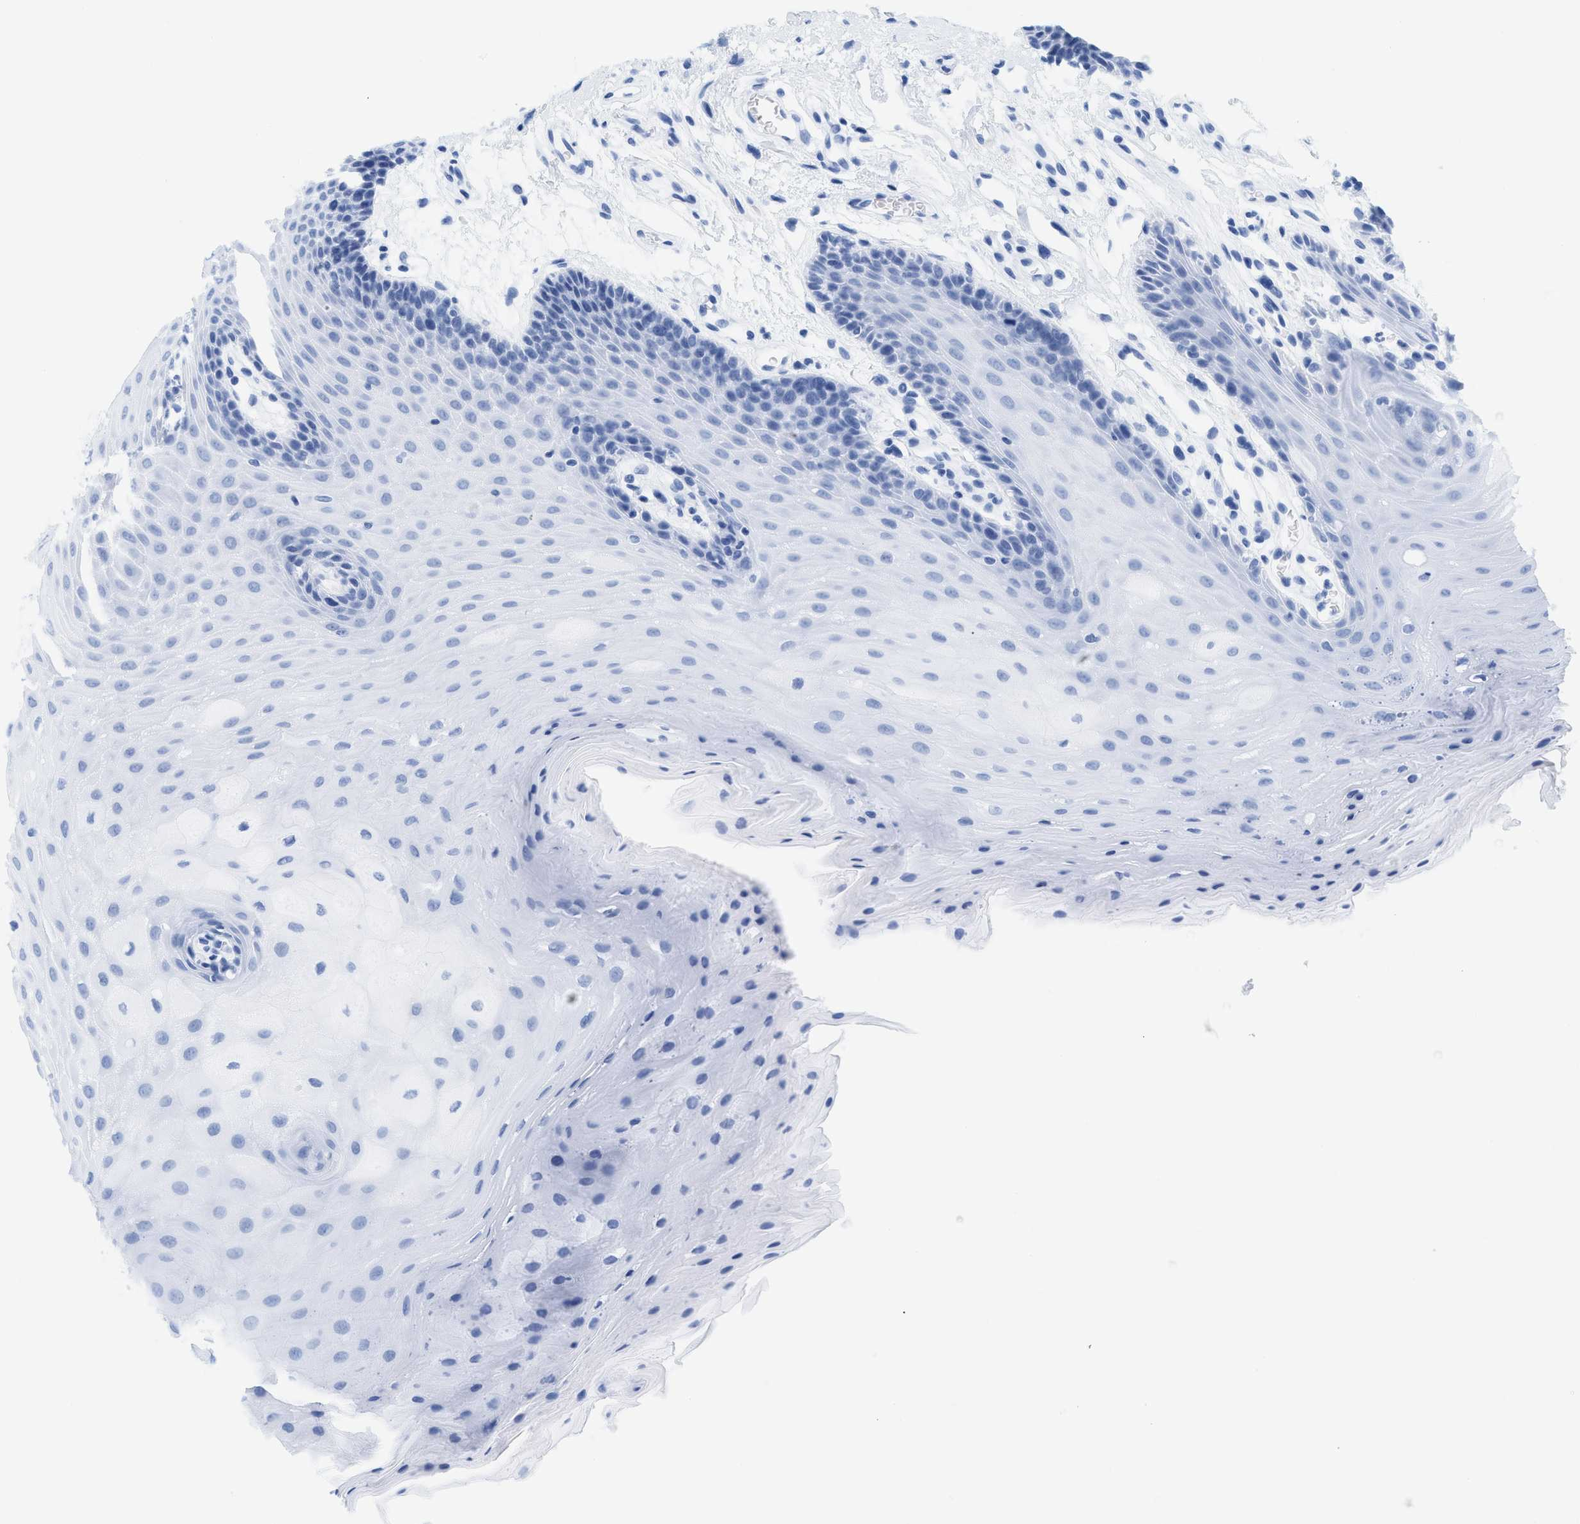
{"staining": {"intensity": "negative", "quantity": "none", "location": "none"}, "tissue": "oral mucosa", "cell_type": "Squamous epithelial cells", "image_type": "normal", "snomed": [{"axis": "morphology", "description": "Normal tissue, NOS"}, {"axis": "morphology", "description": "Squamous cell carcinoma, NOS"}, {"axis": "topography", "description": "Oral tissue"}, {"axis": "topography", "description": "Head-Neck"}], "caption": "This is an IHC histopathology image of unremarkable human oral mucosa. There is no expression in squamous epithelial cells.", "gene": "GPRASP2", "patient": {"sex": "male", "age": 71}}